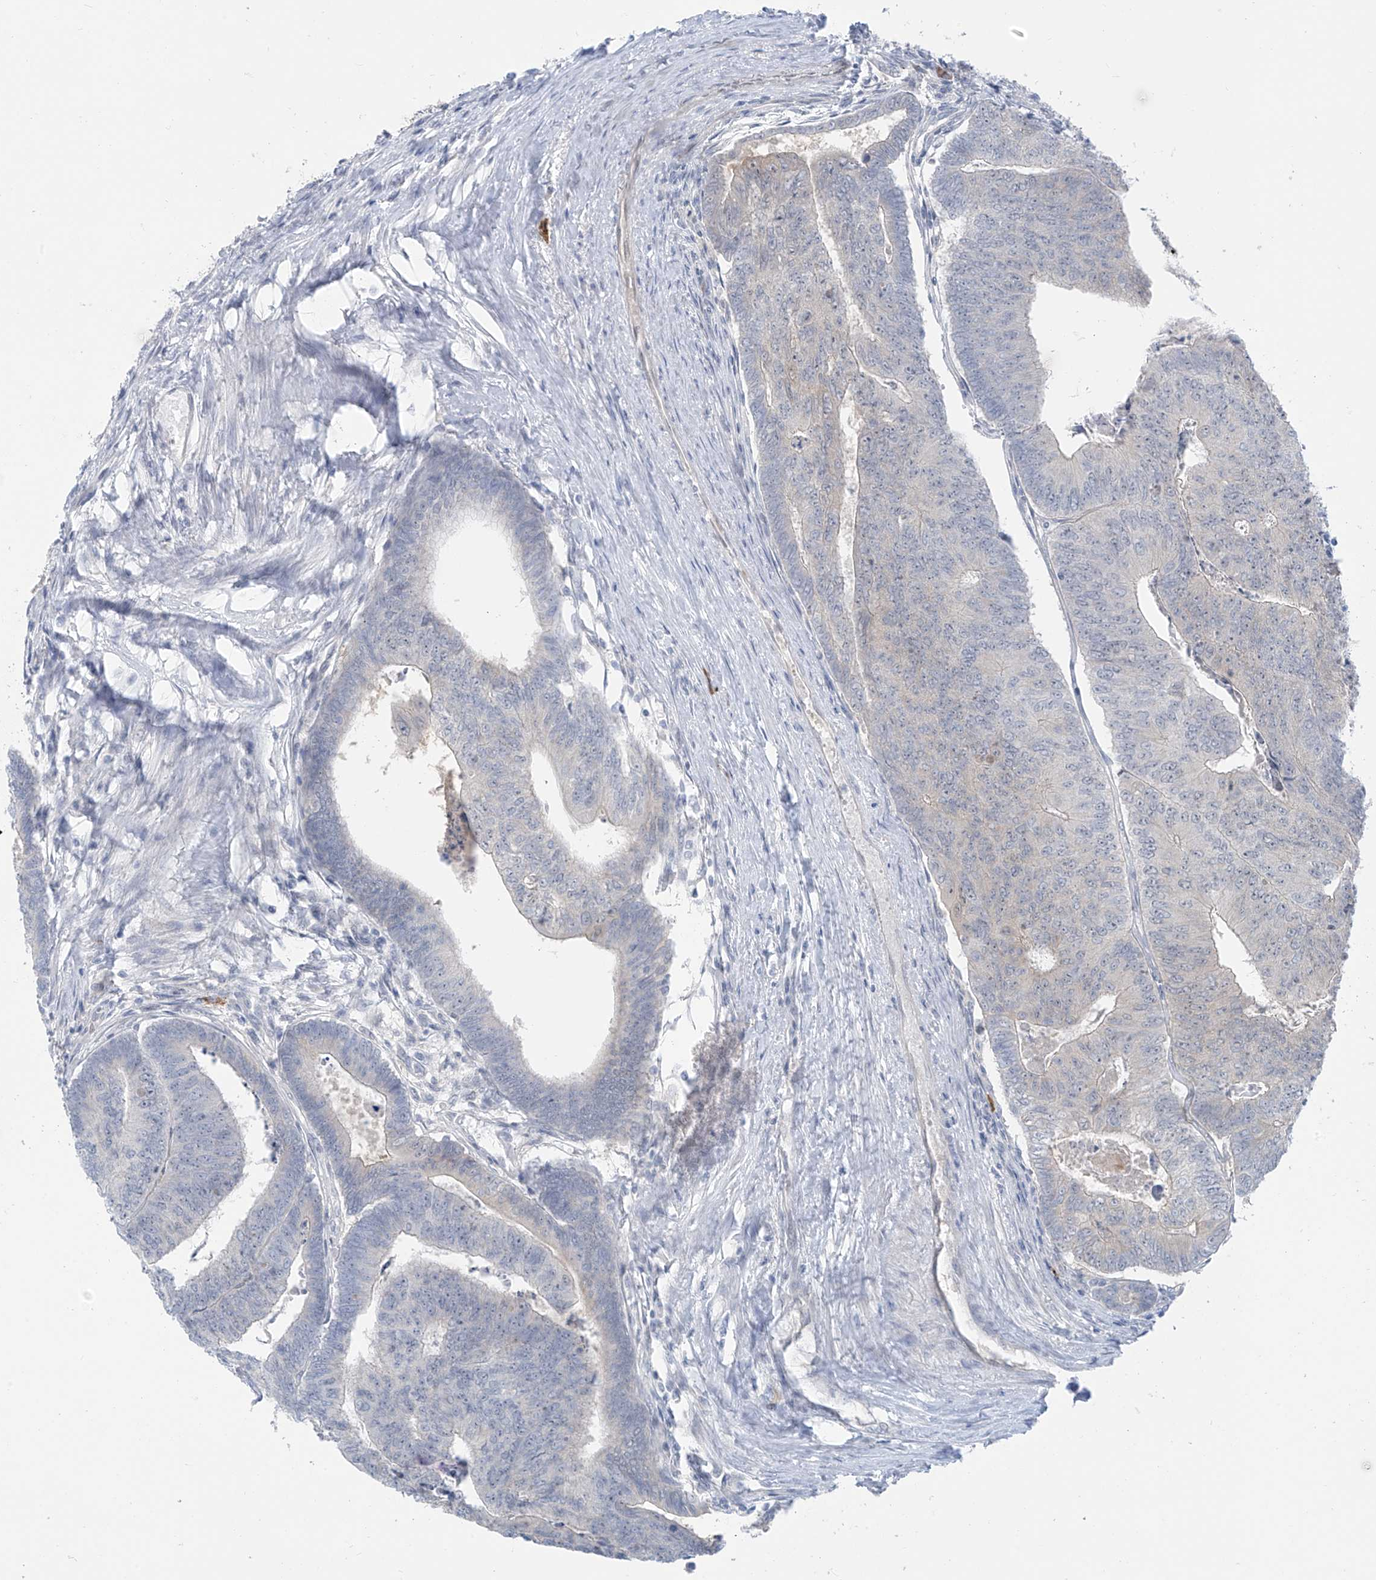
{"staining": {"intensity": "negative", "quantity": "none", "location": "none"}, "tissue": "colorectal cancer", "cell_type": "Tumor cells", "image_type": "cancer", "snomed": [{"axis": "morphology", "description": "Adenocarcinoma, NOS"}, {"axis": "topography", "description": "Colon"}], "caption": "Immunohistochemical staining of human adenocarcinoma (colorectal) exhibits no significant positivity in tumor cells.", "gene": "ZNF793", "patient": {"sex": "female", "age": 67}}